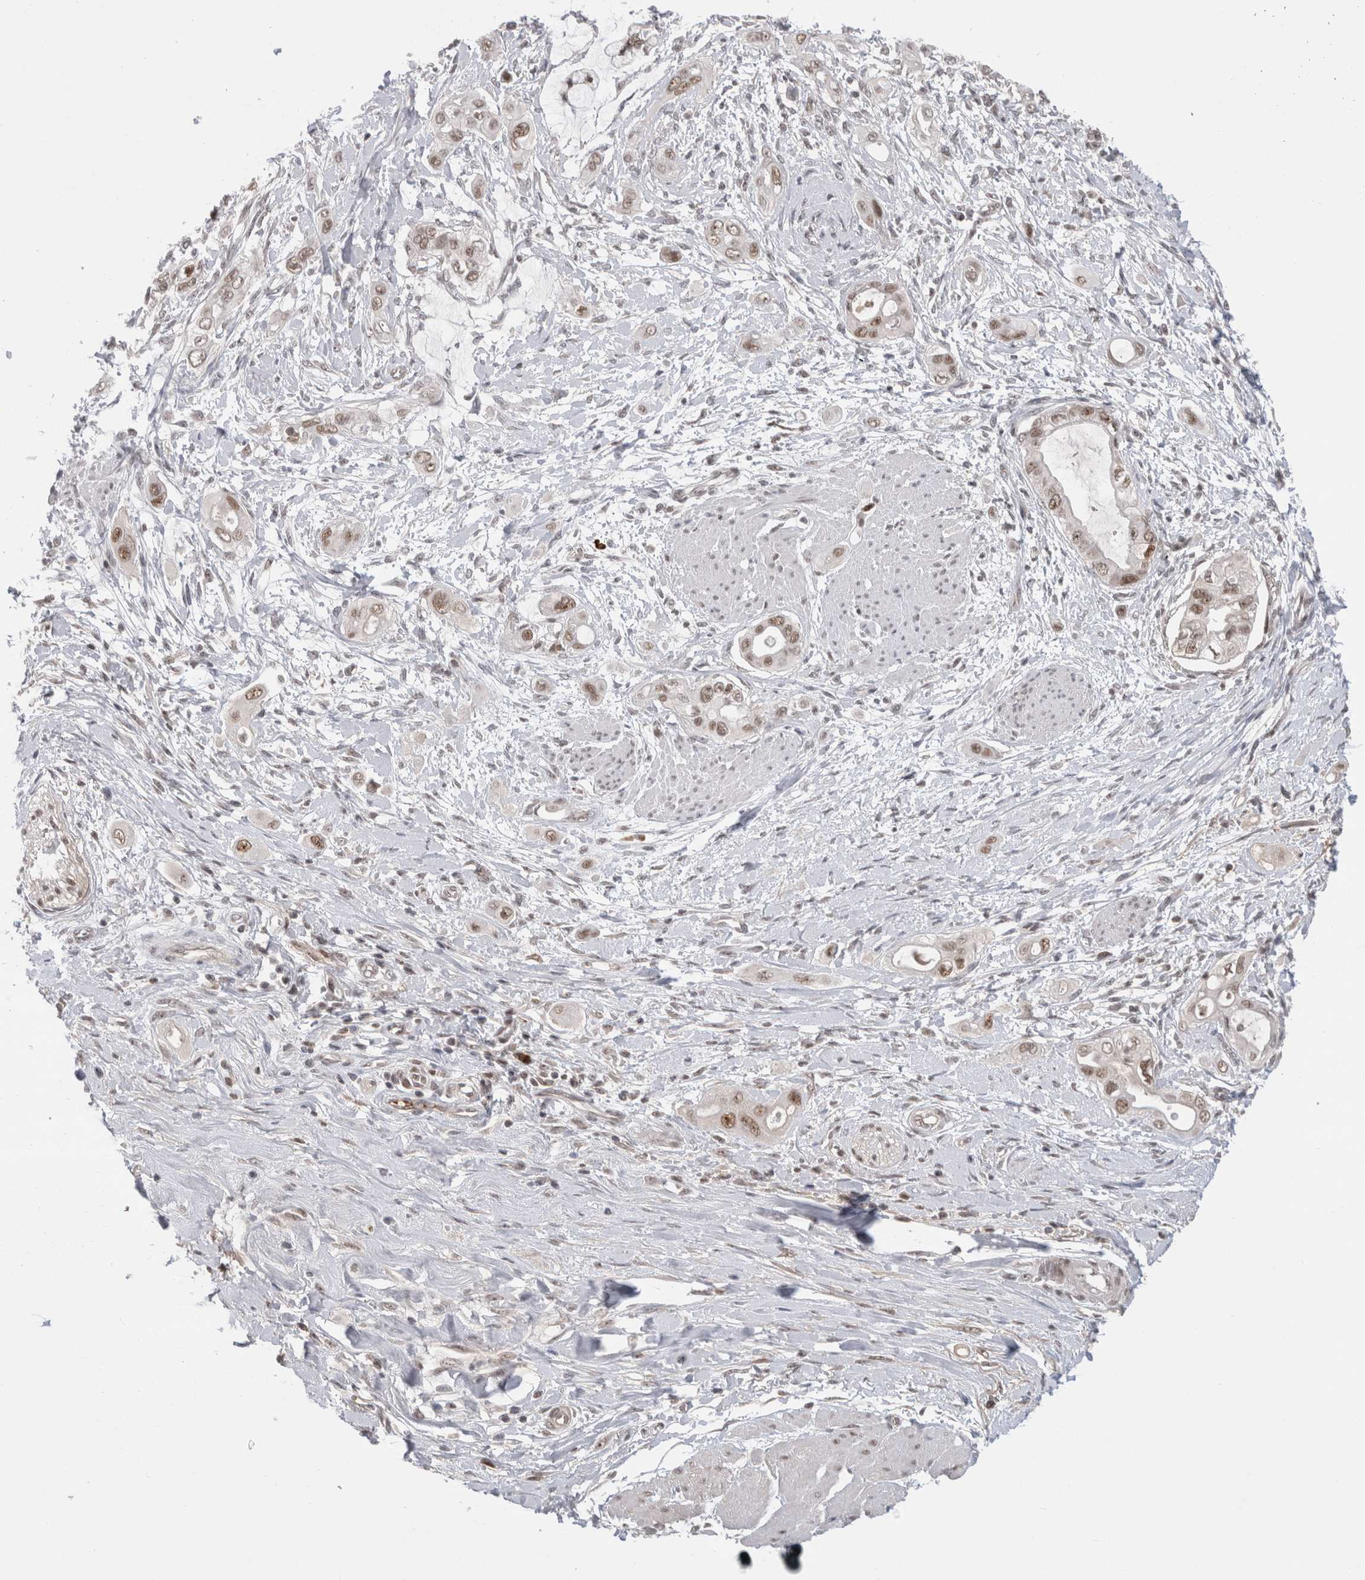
{"staining": {"intensity": "moderate", "quantity": ">75%", "location": "nuclear"}, "tissue": "pancreatic cancer", "cell_type": "Tumor cells", "image_type": "cancer", "snomed": [{"axis": "morphology", "description": "Adenocarcinoma, NOS"}, {"axis": "topography", "description": "Pancreas"}], "caption": "Protein expression analysis of human adenocarcinoma (pancreatic) reveals moderate nuclear expression in approximately >75% of tumor cells.", "gene": "ZNF24", "patient": {"sex": "male", "age": 59}}